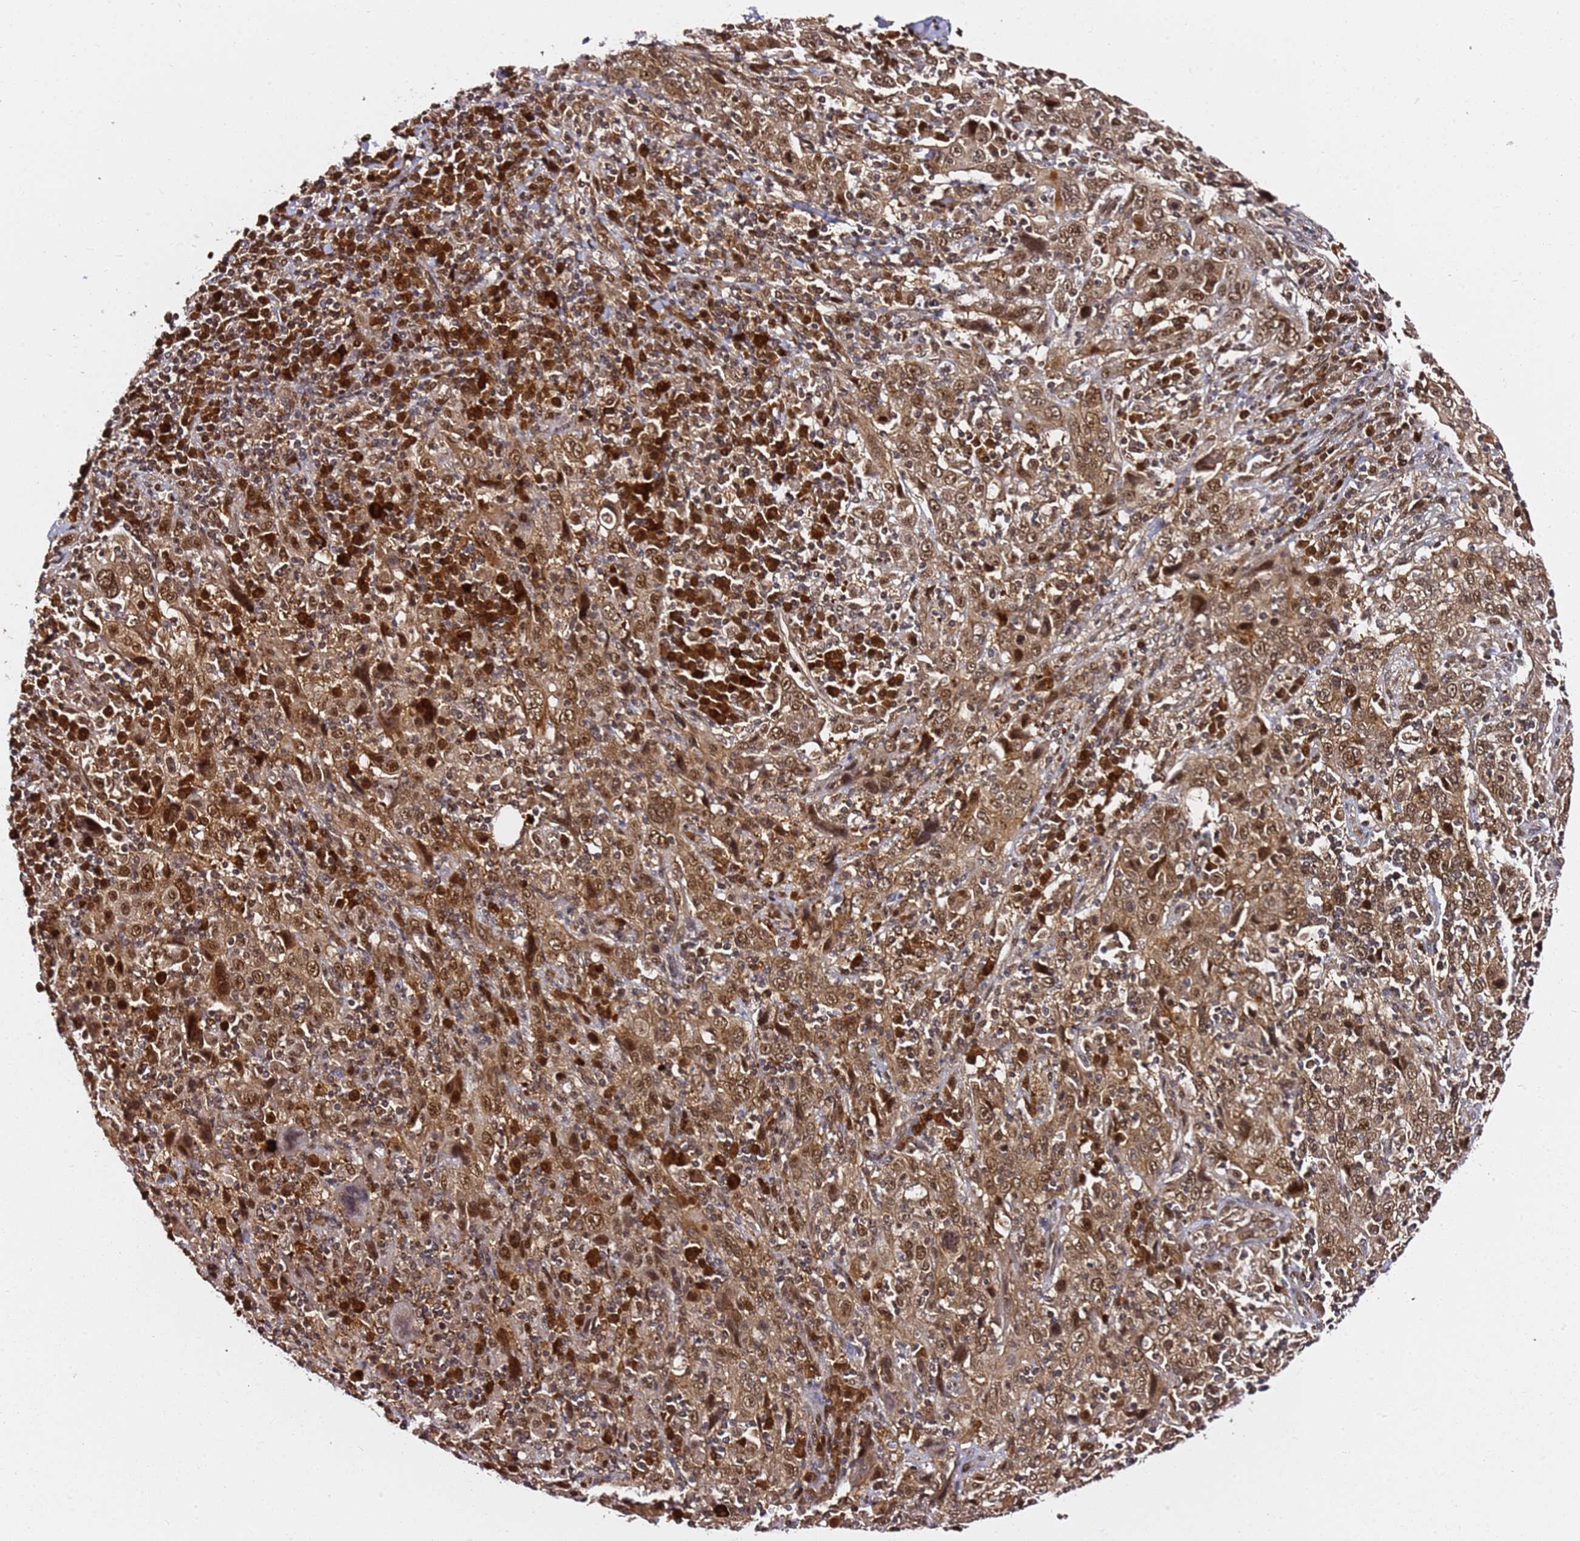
{"staining": {"intensity": "moderate", "quantity": ">75%", "location": "nuclear"}, "tissue": "cervical cancer", "cell_type": "Tumor cells", "image_type": "cancer", "snomed": [{"axis": "morphology", "description": "Squamous cell carcinoma, NOS"}, {"axis": "topography", "description": "Cervix"}], "caption": "This is an image of IHC staining of cervical squamous cell carcinoma, which shows moderate staining in the nuclear of tumor cells.", "gene": "RGS18", "patient": {"sex": "female", "age": 46}}